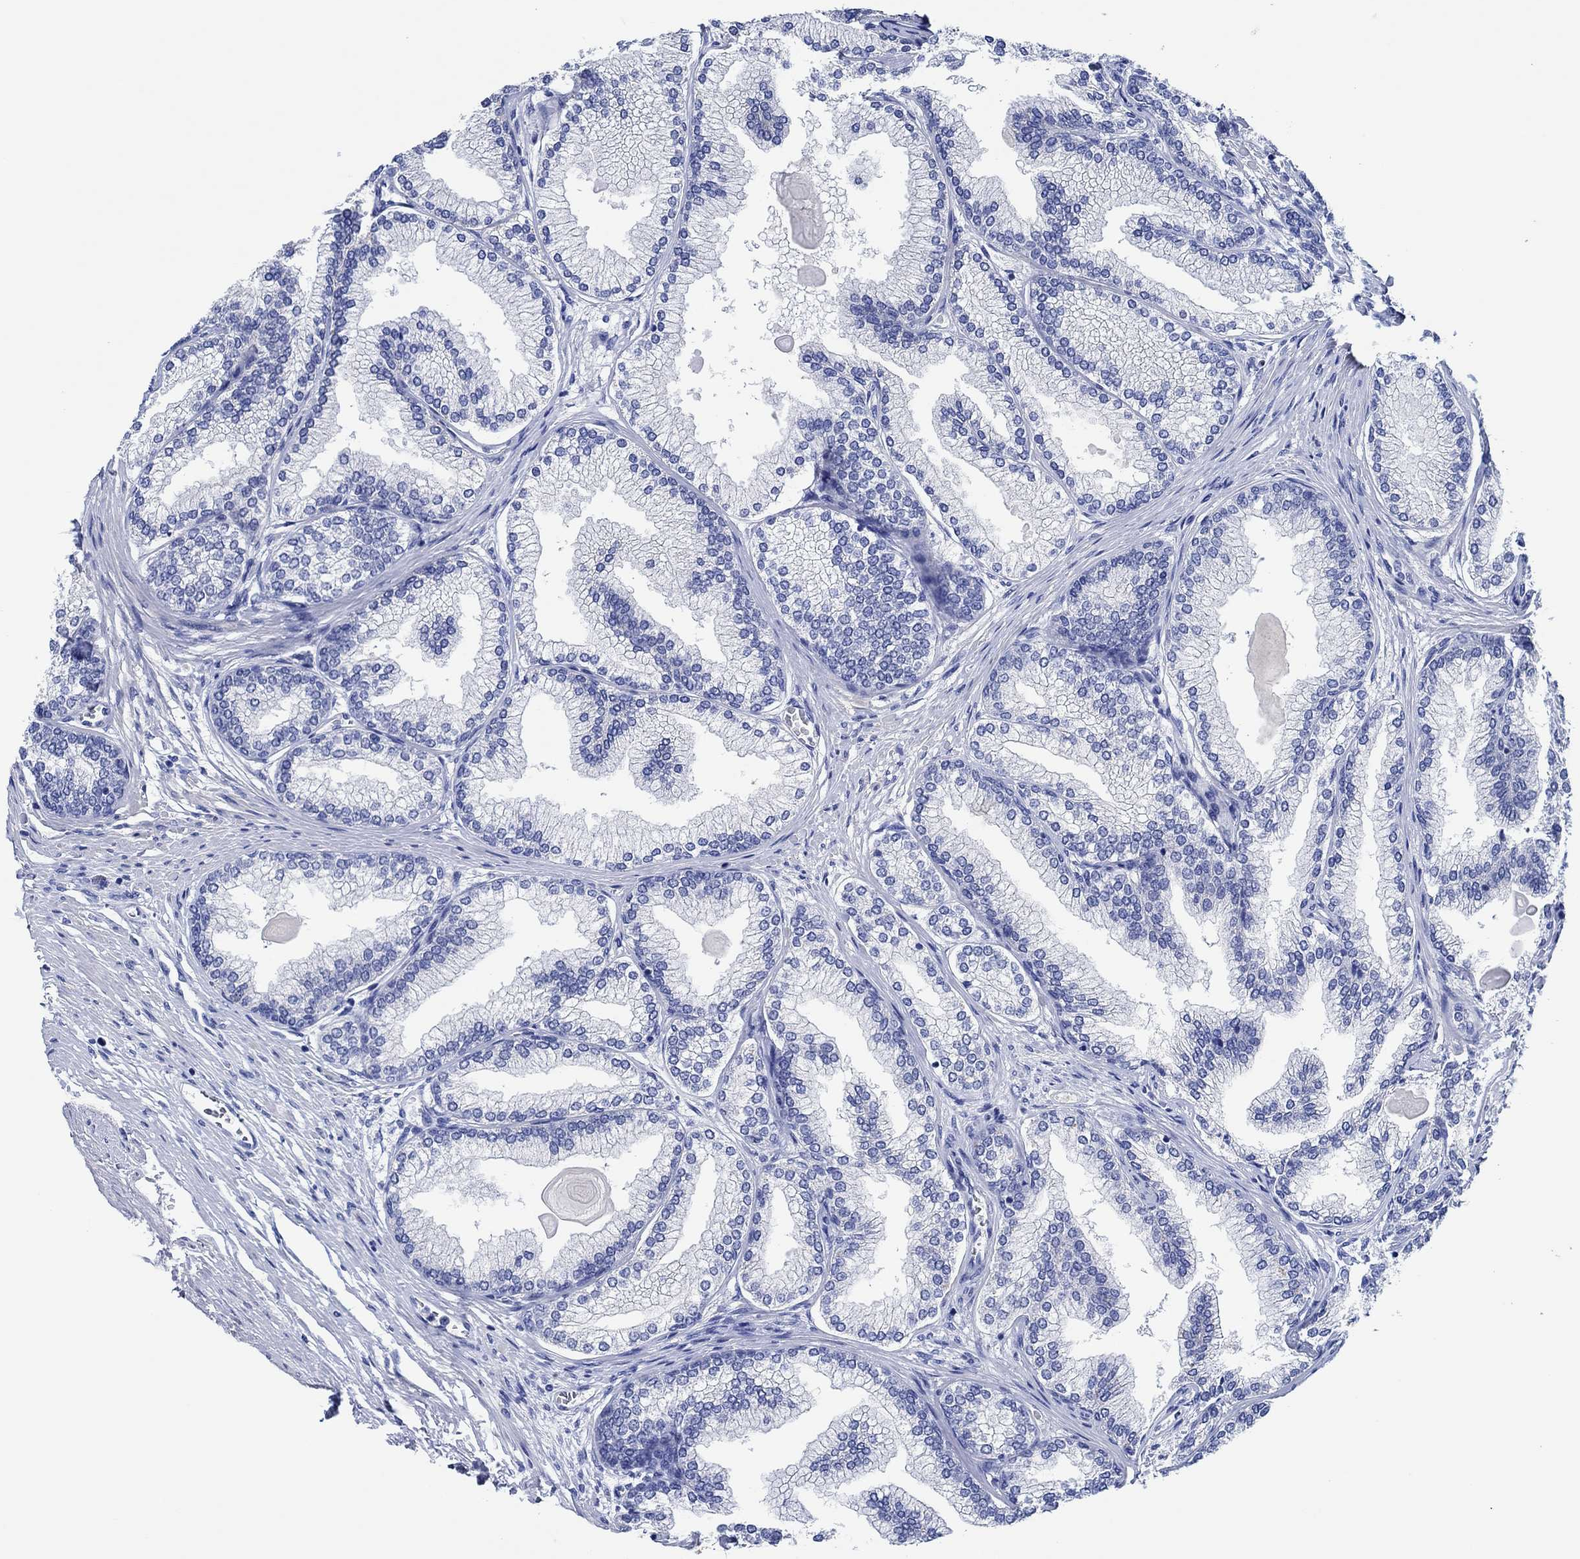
{"staining": {"intensity": "negative", "quantity": "none", "location": "none"}, "tissue": "prostate", "cell_type": "Glandular cells", "image_type": "normal", "snomed": [{"axis": "morphology", "description": "Normal tissue, NOS"}, {"axis": "topography", "description": "Prostate"}], "caption": "DAB immunohistochemical staining of unremarkable prostate exhibits no significant expression in glandular cells. (DAB (3,3'-diaminobenzidine) IHC with hematoxylin counter stain).", "gene": "CPNE6", "patient": {"sex": "male", "age": 72}}